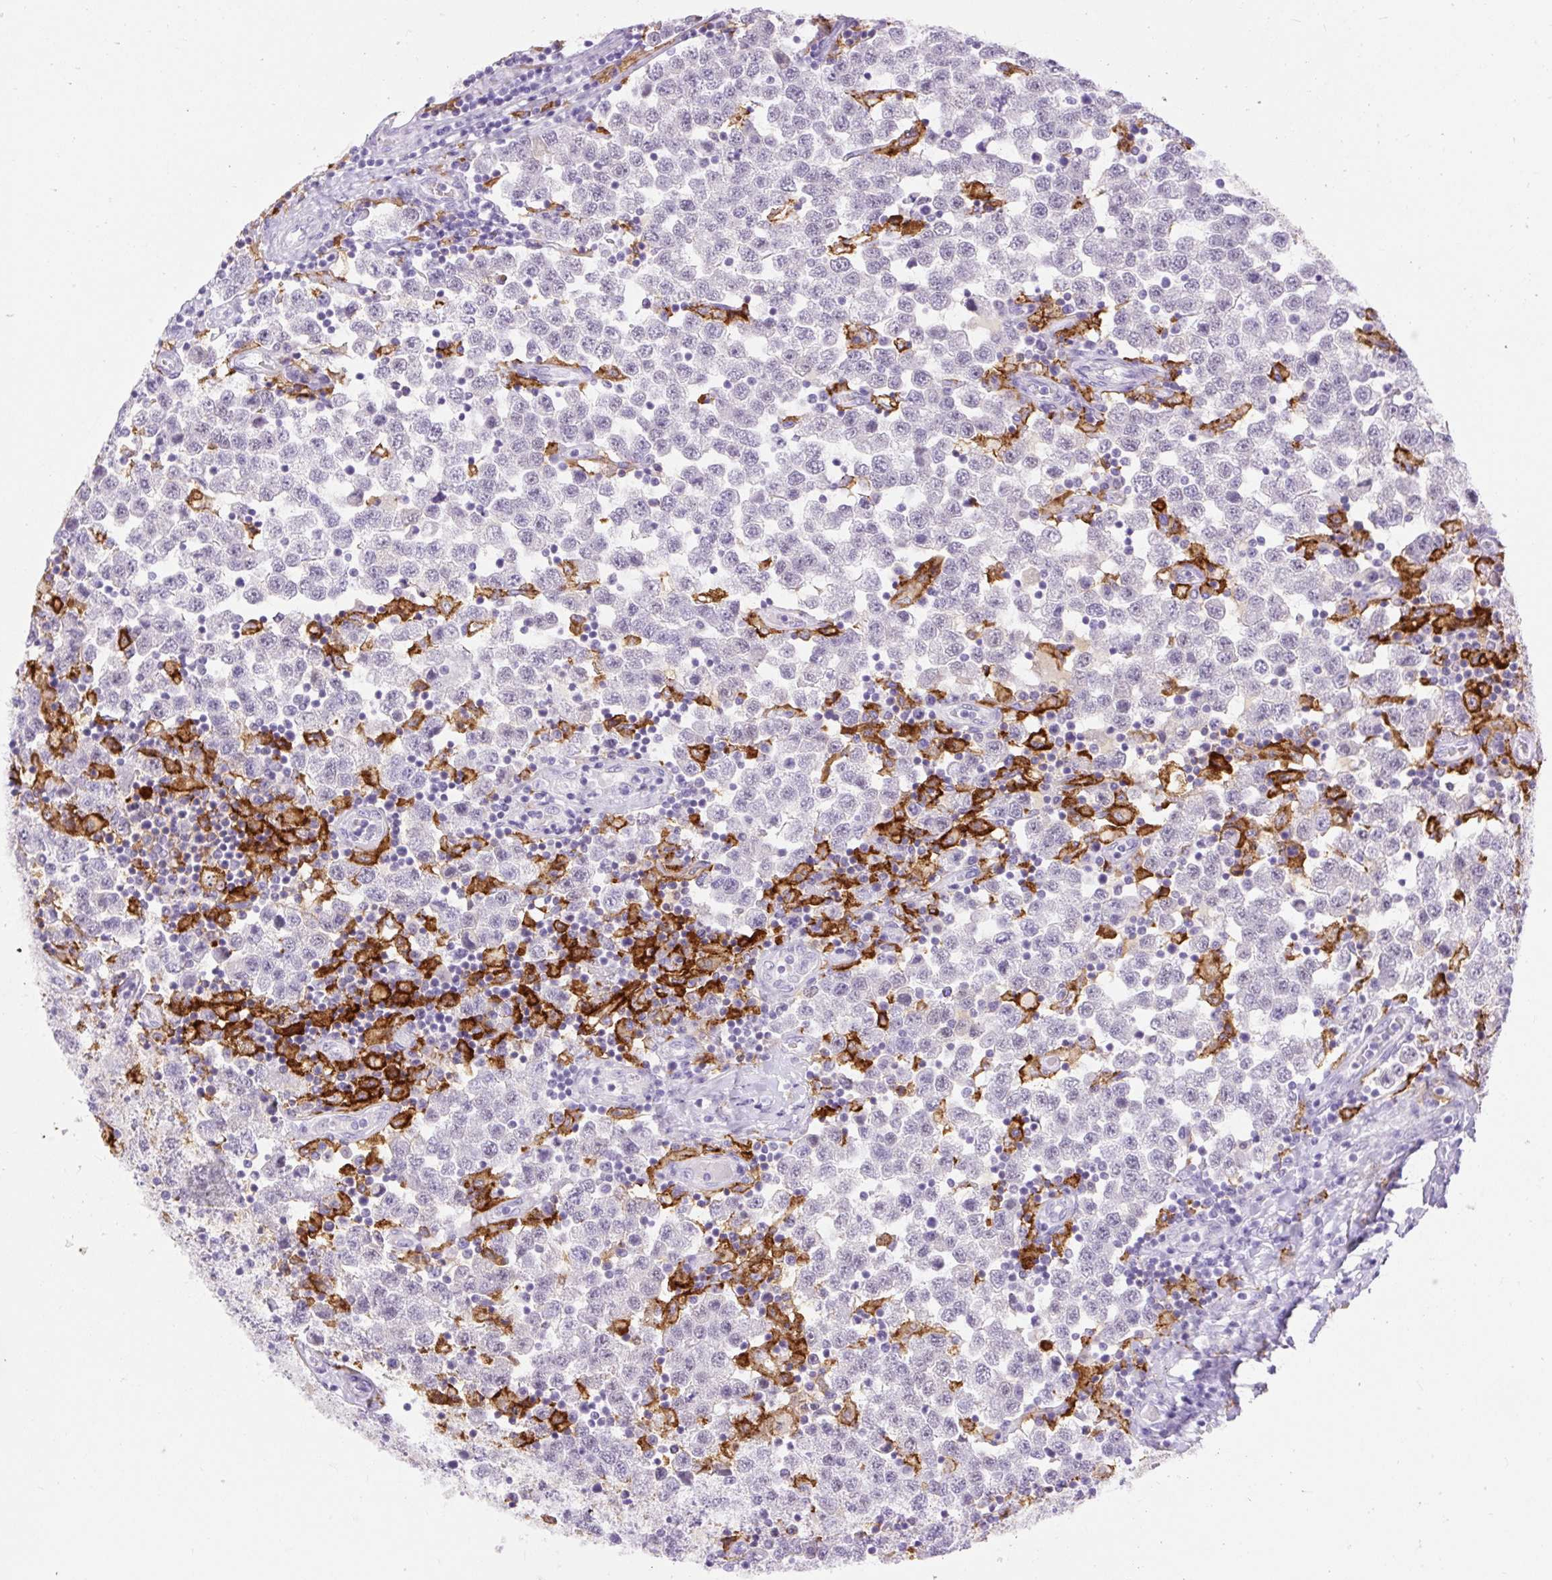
{"staining": {"intensity": "negative", "quantity": "none", "location": "none"}, "tissue": "testis cancer", "cell_type": "Tumor cells", "image_type": "cancer", "snomed": [{"axis": "morphology", "description": "Seminoma, NOS"}, {"axis": "topography", "description": "Testis"}], "caption": "This is an immunohistochemistry (IHC) photomicrograph of human testis cancer (seminoma). There is no staining in tumor cells.", "gene": "SIGLEC1", "patient": {"sex": "male", "age": 34}}